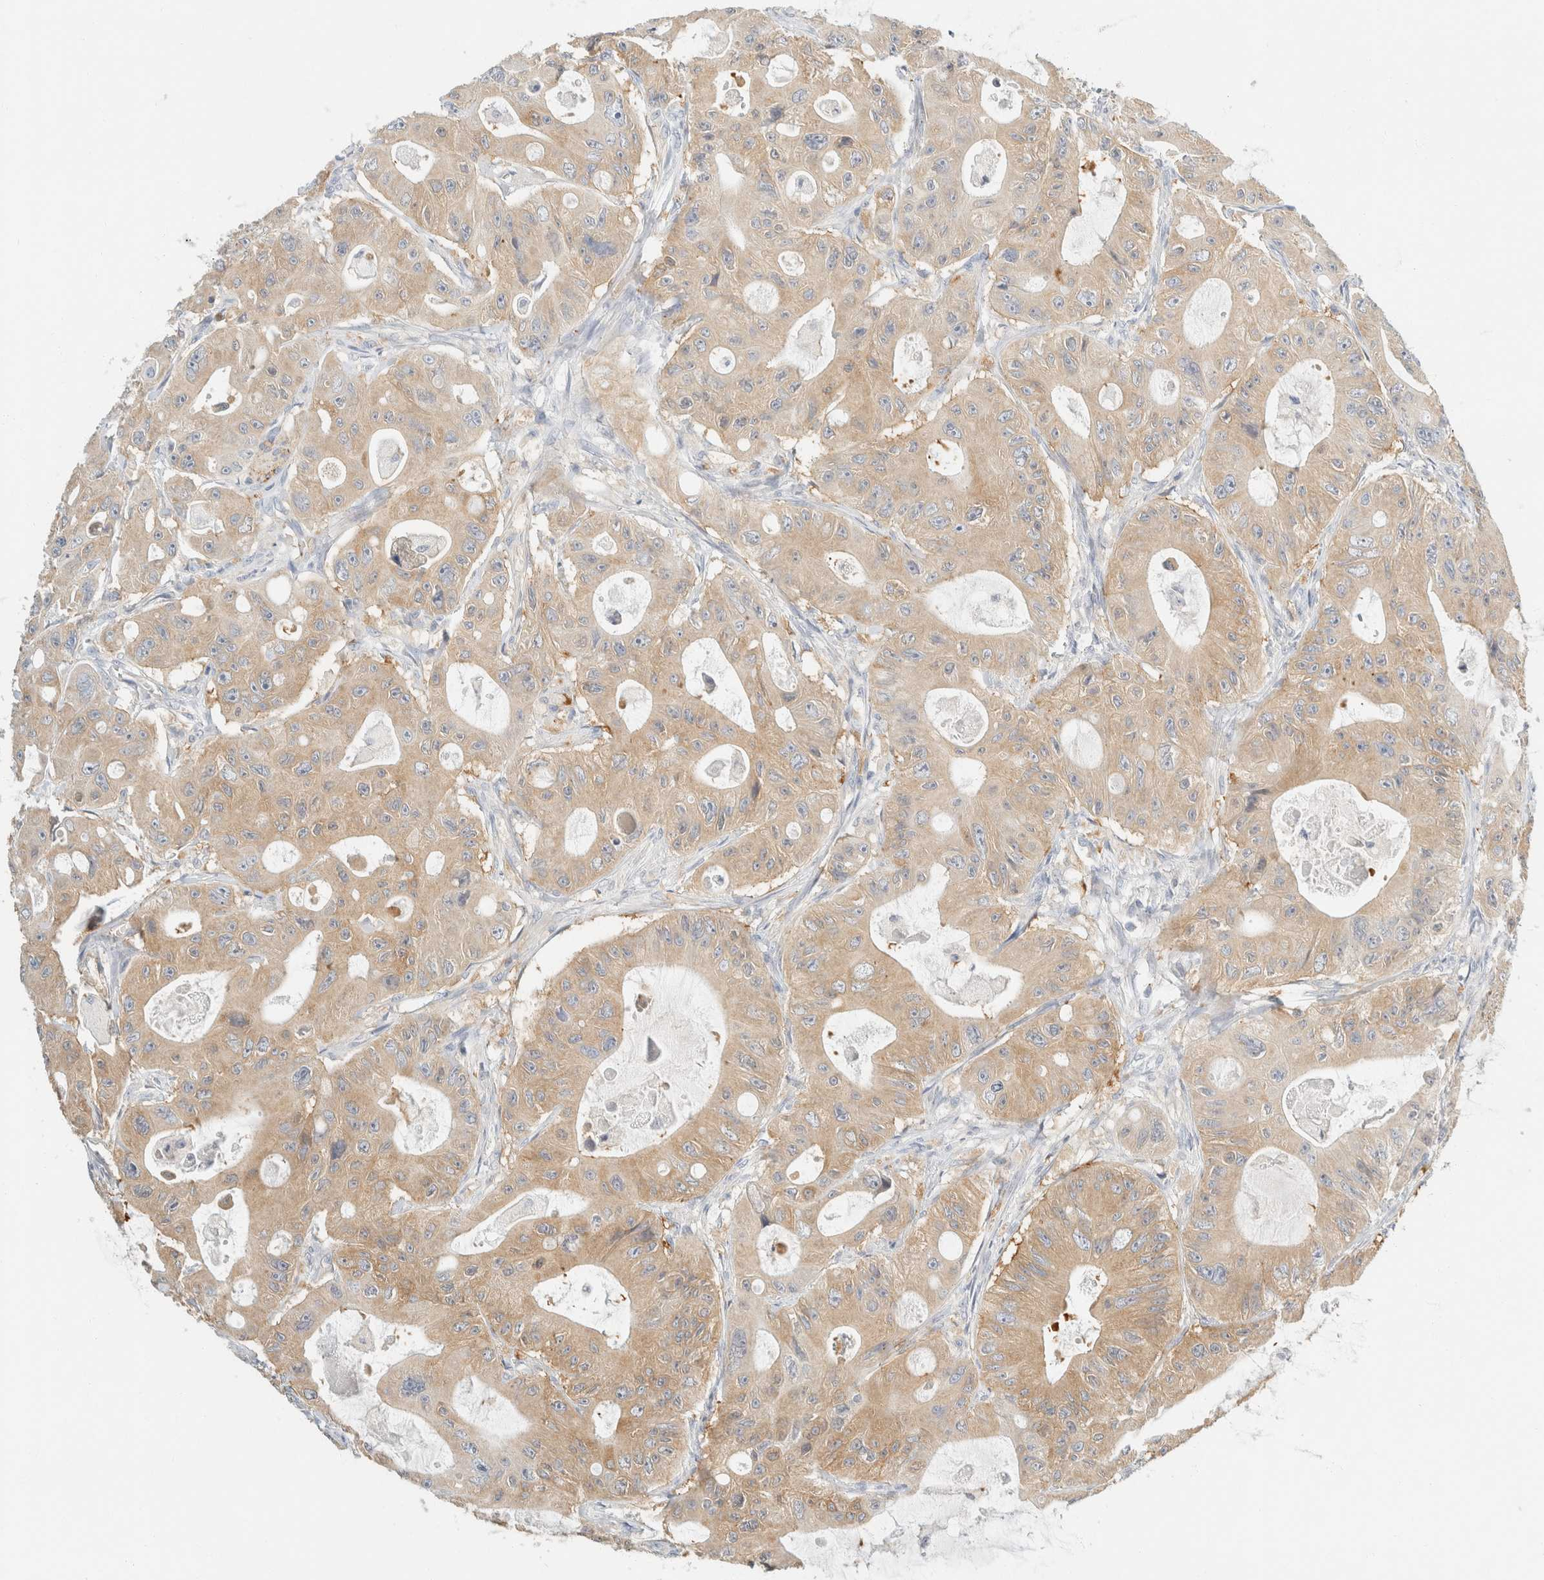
{"staining": {"intensity": "weak", "quantity": ">75%", "location": "cytoplasmic/membranous"}, "tissue": "colorectal cancer", "cell_type": "Tumor cells", "image_type": "cancer", "snomed": [{"axis": "morphology", "description": "Adenocarcinoma, NOS"}, {"axis": "topography", "description": "Colon"}], "caption": "This is a micrograph of immunohistochemistry (IHC) staining of colorectal cancer (adenocarcinoma), which shows weak expression in the cytoplasmic/membranous of tumor cells.", "gene": "SH3GLB2", "patient": {"sex": "female", "age": 46}}